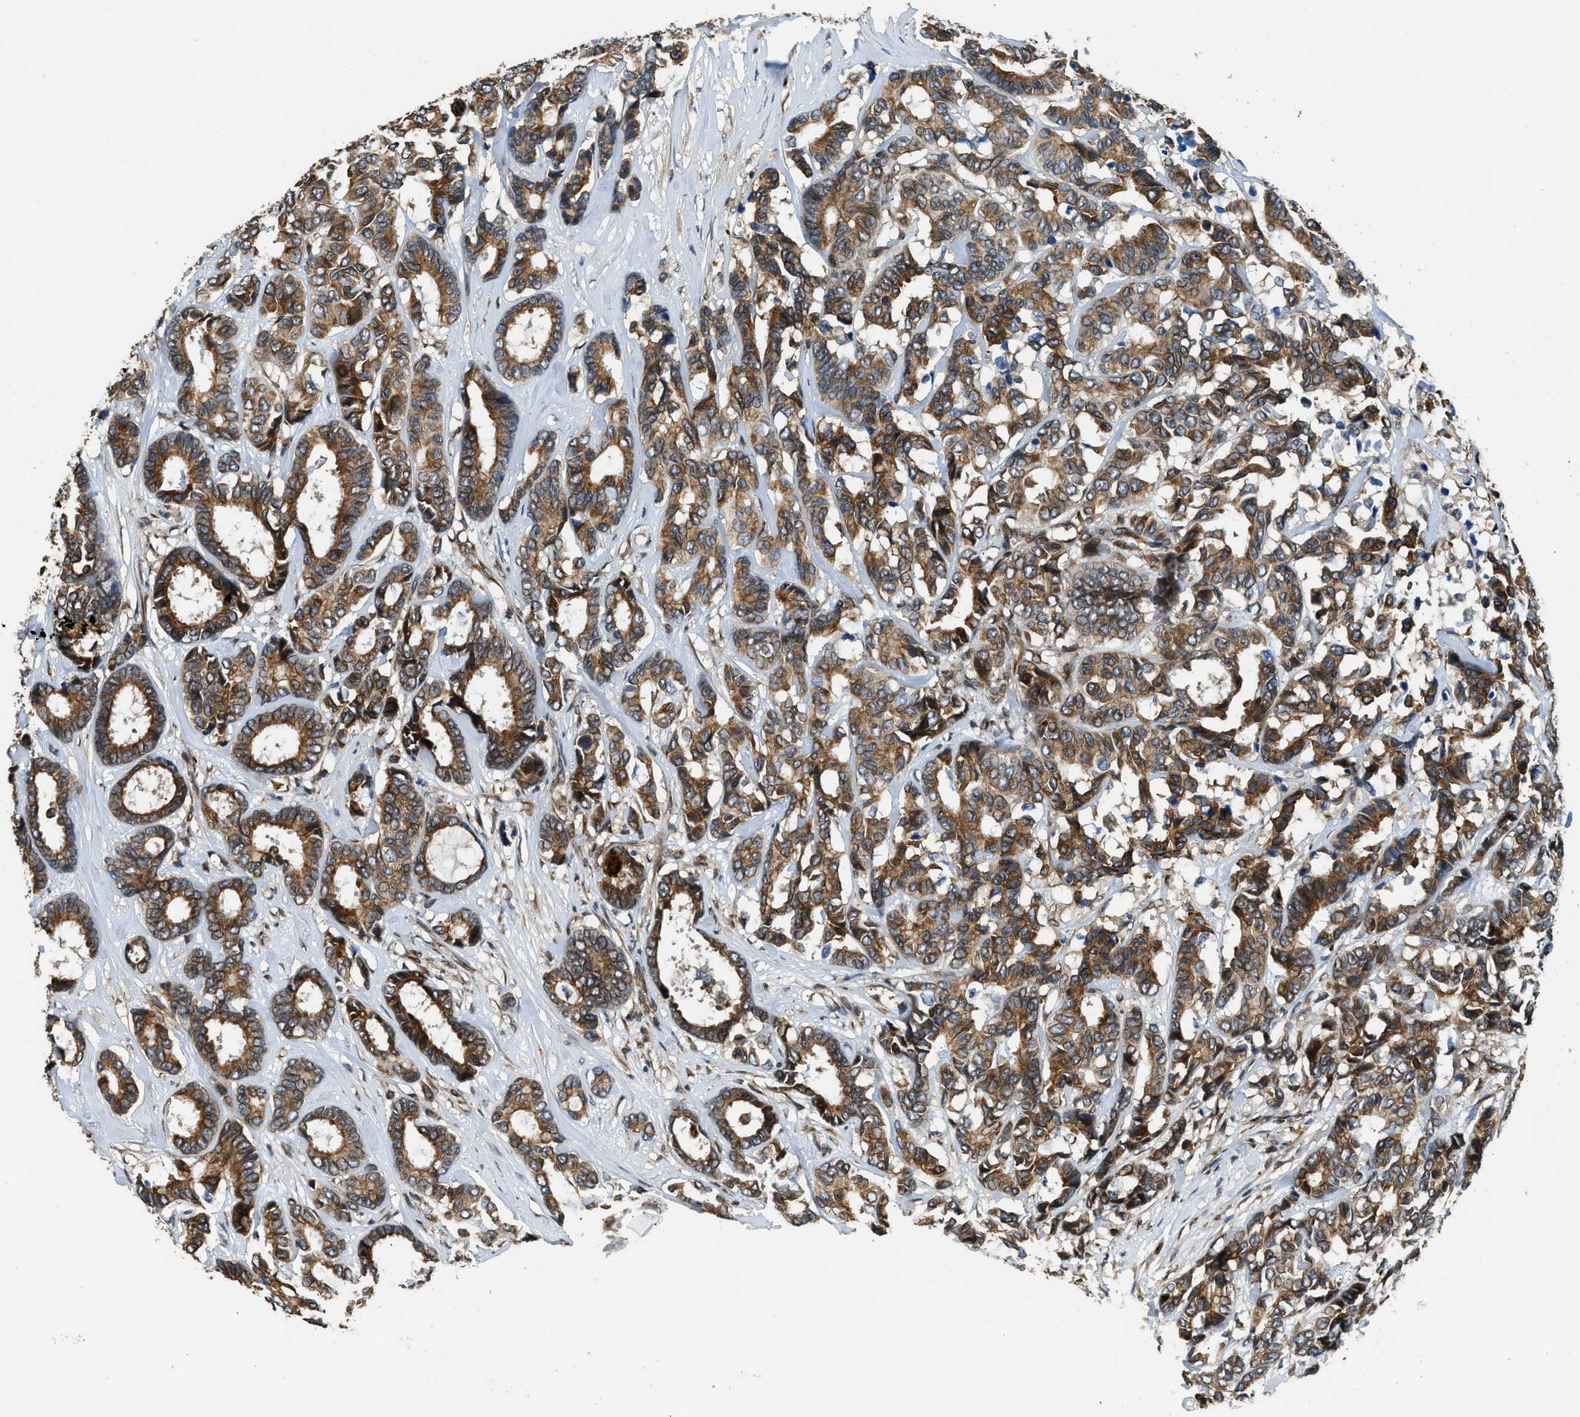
{"staining": {"intensity": "moderate", "quantity": ">75%", "location": "cytoplasmic/membranous"}, "tissue": "breast cancer", "cell_type": "Tumor cells", "image_type": "cancer", "snomed": [{"axis": "morphology", "description": "Duct carcinoma"}, {"axis": "topography", "description": "Breast"}], "caption": "Immunohistochemical staining of human breast cancer reveals medium levels of moderate cytoplasmic/membranous protein positivity in approximately >75% of tumor cells.", "gene": "RETREG3", "patient": {"sex": "female", "age": 87}}